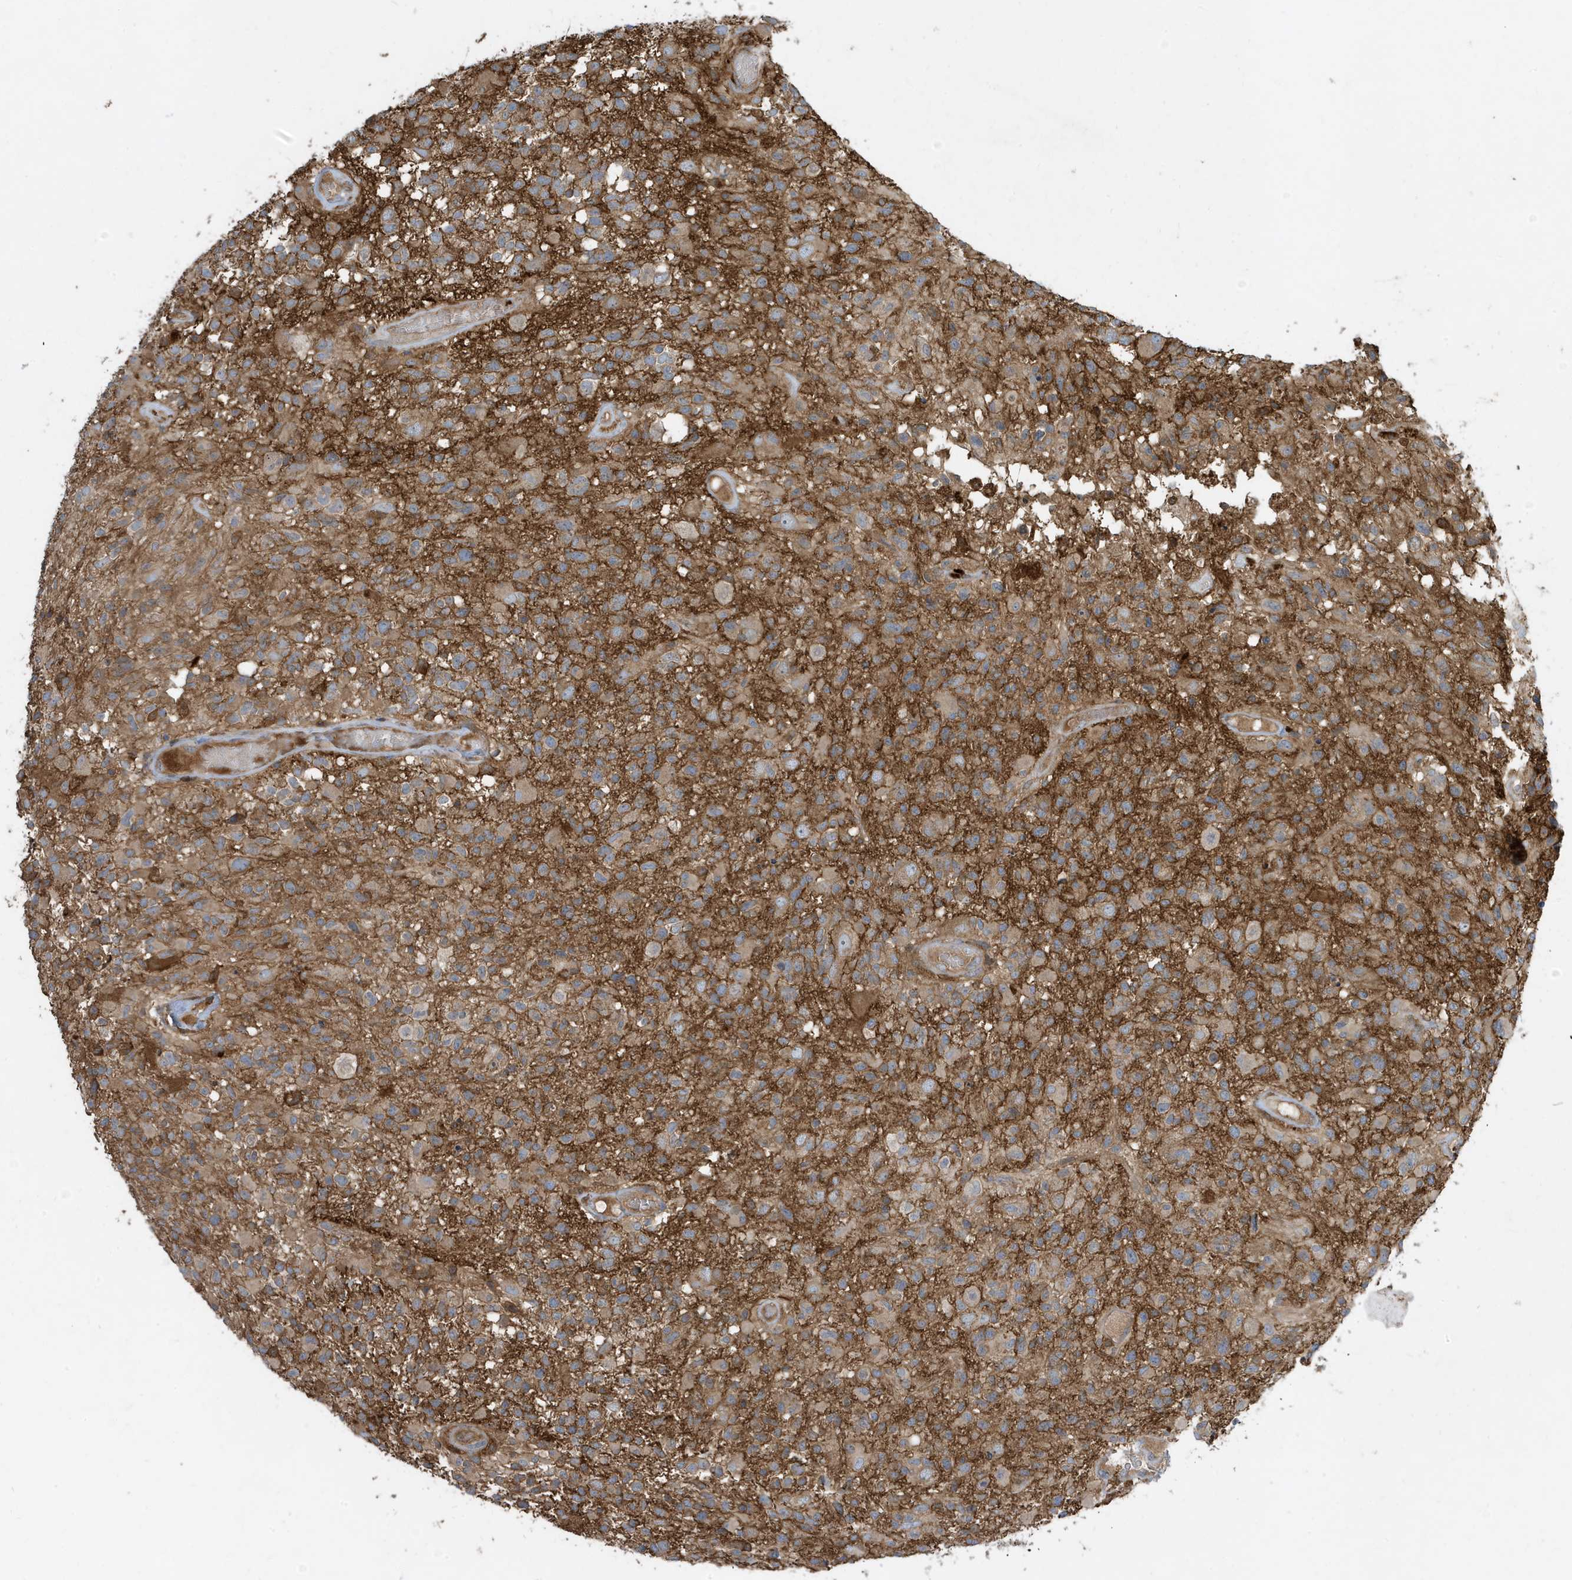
{"staining": {"intensity": "weak", "quantity": "<25%", "location": "cytoplasmic/membranous"}, "tissue": "glioma", "cell_type": "Tumor cells", "image_type": "cancer", "snomed": [{"axis": "morphology", "description": "Glioma, malignant, High grade"}, {"axis": "morphology", "description": "Glioblastoma, NOS"}, {"axis": "topography", "description": "Brain"}], "caption": "IHC of human glioma reveals no positivity in tumor cells.", "gene": "ABTB1", "patient": {"sex": "male", "age": 60}}